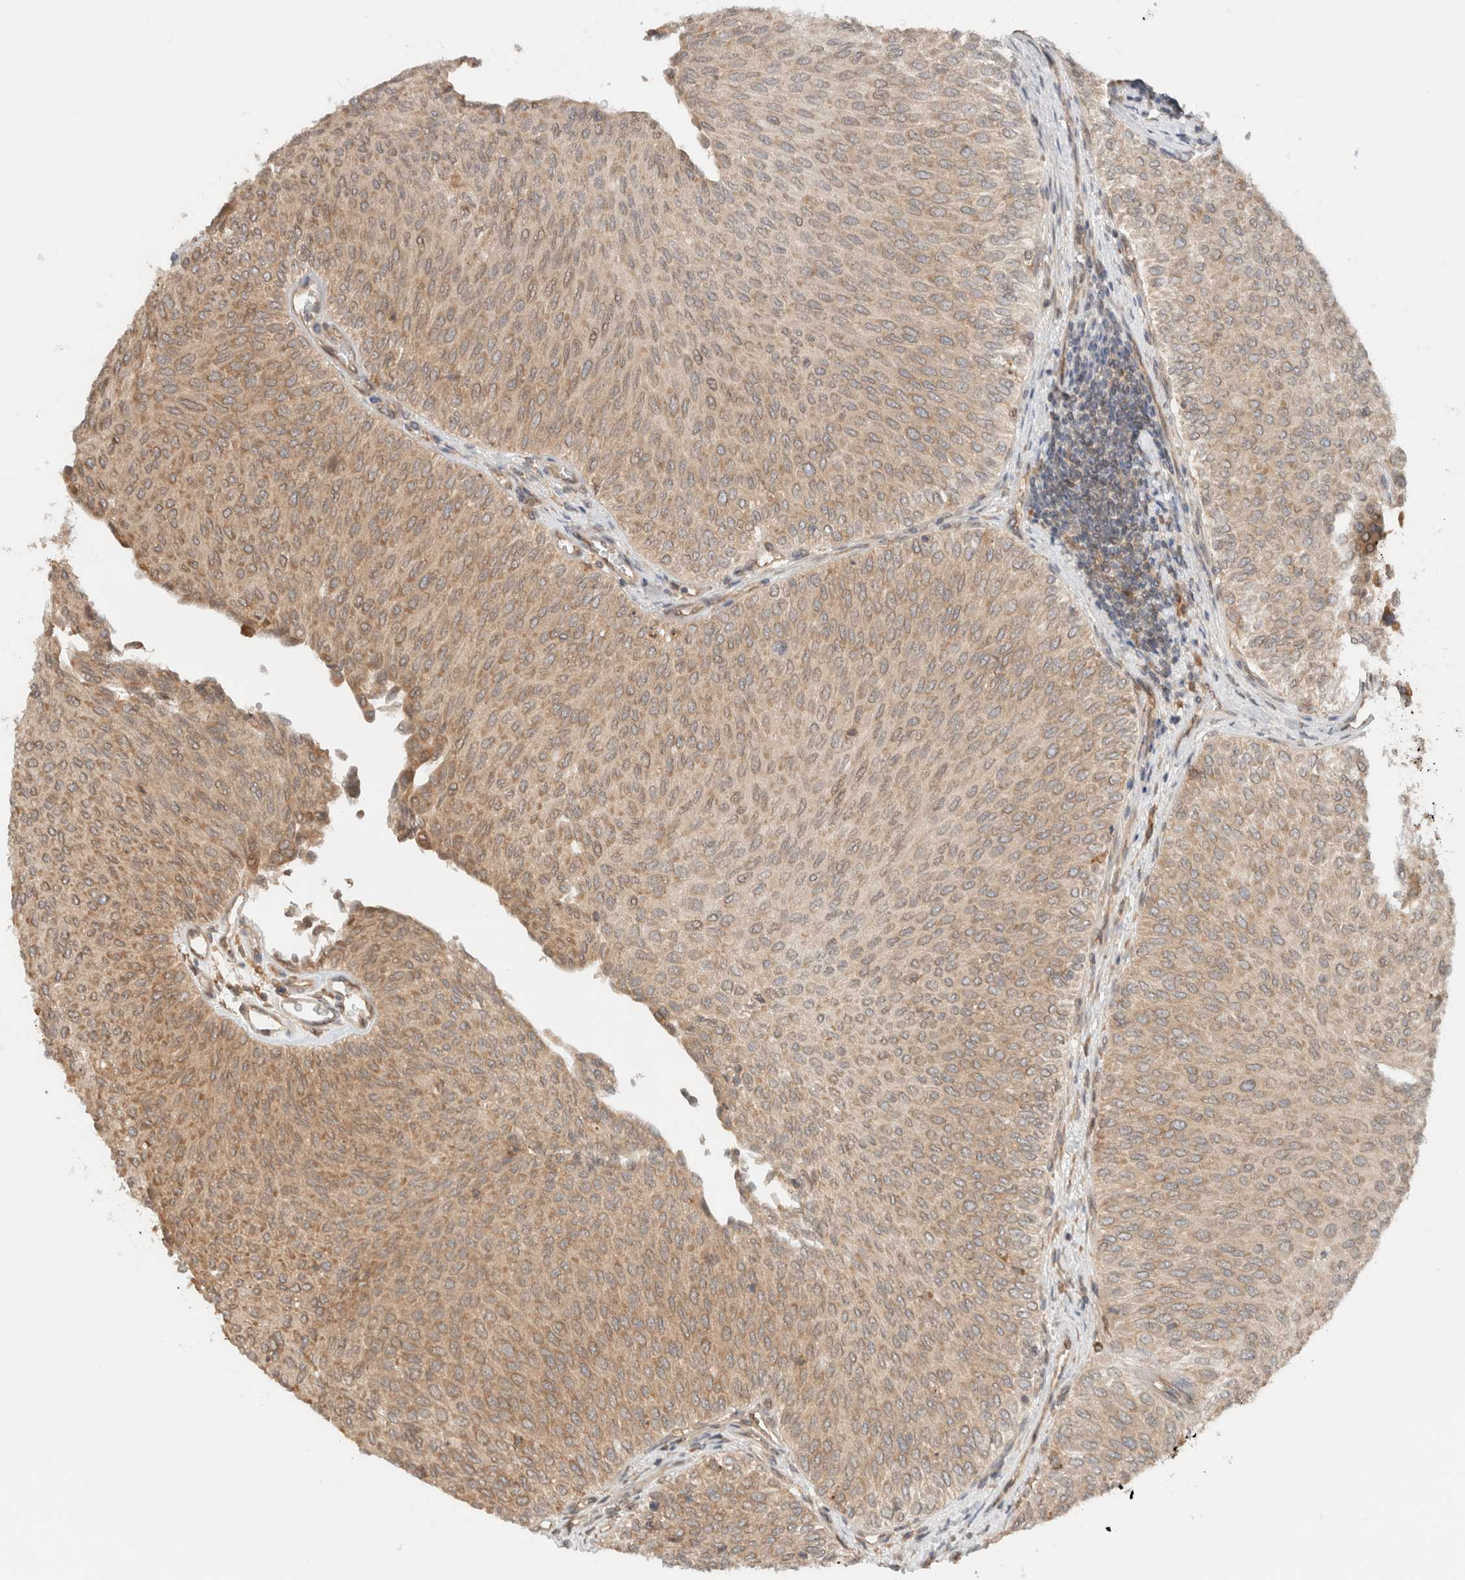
{"staining": {"intensity": "weak", "quantity": ">75%", "location": "cytoplasmic/membranous"}, "tissue": "urothelial cancer", "cell_type": "Tumor cells", "image_type": "cancer", "snomed": [{"axis": "morphology", "description": "Urothelial carcinoma, Low grade"}, {"axis": "topography", "description": "Urinary bladder"}], "caption": "Protein staining of low-grade urothelial carcinoma tissue exhibits weak cytoplasmic/membranous expression in approximately >75% of tumor cells.", "gene": "ARFGEF2", "patient": {"sex": "male", "age": 78}}